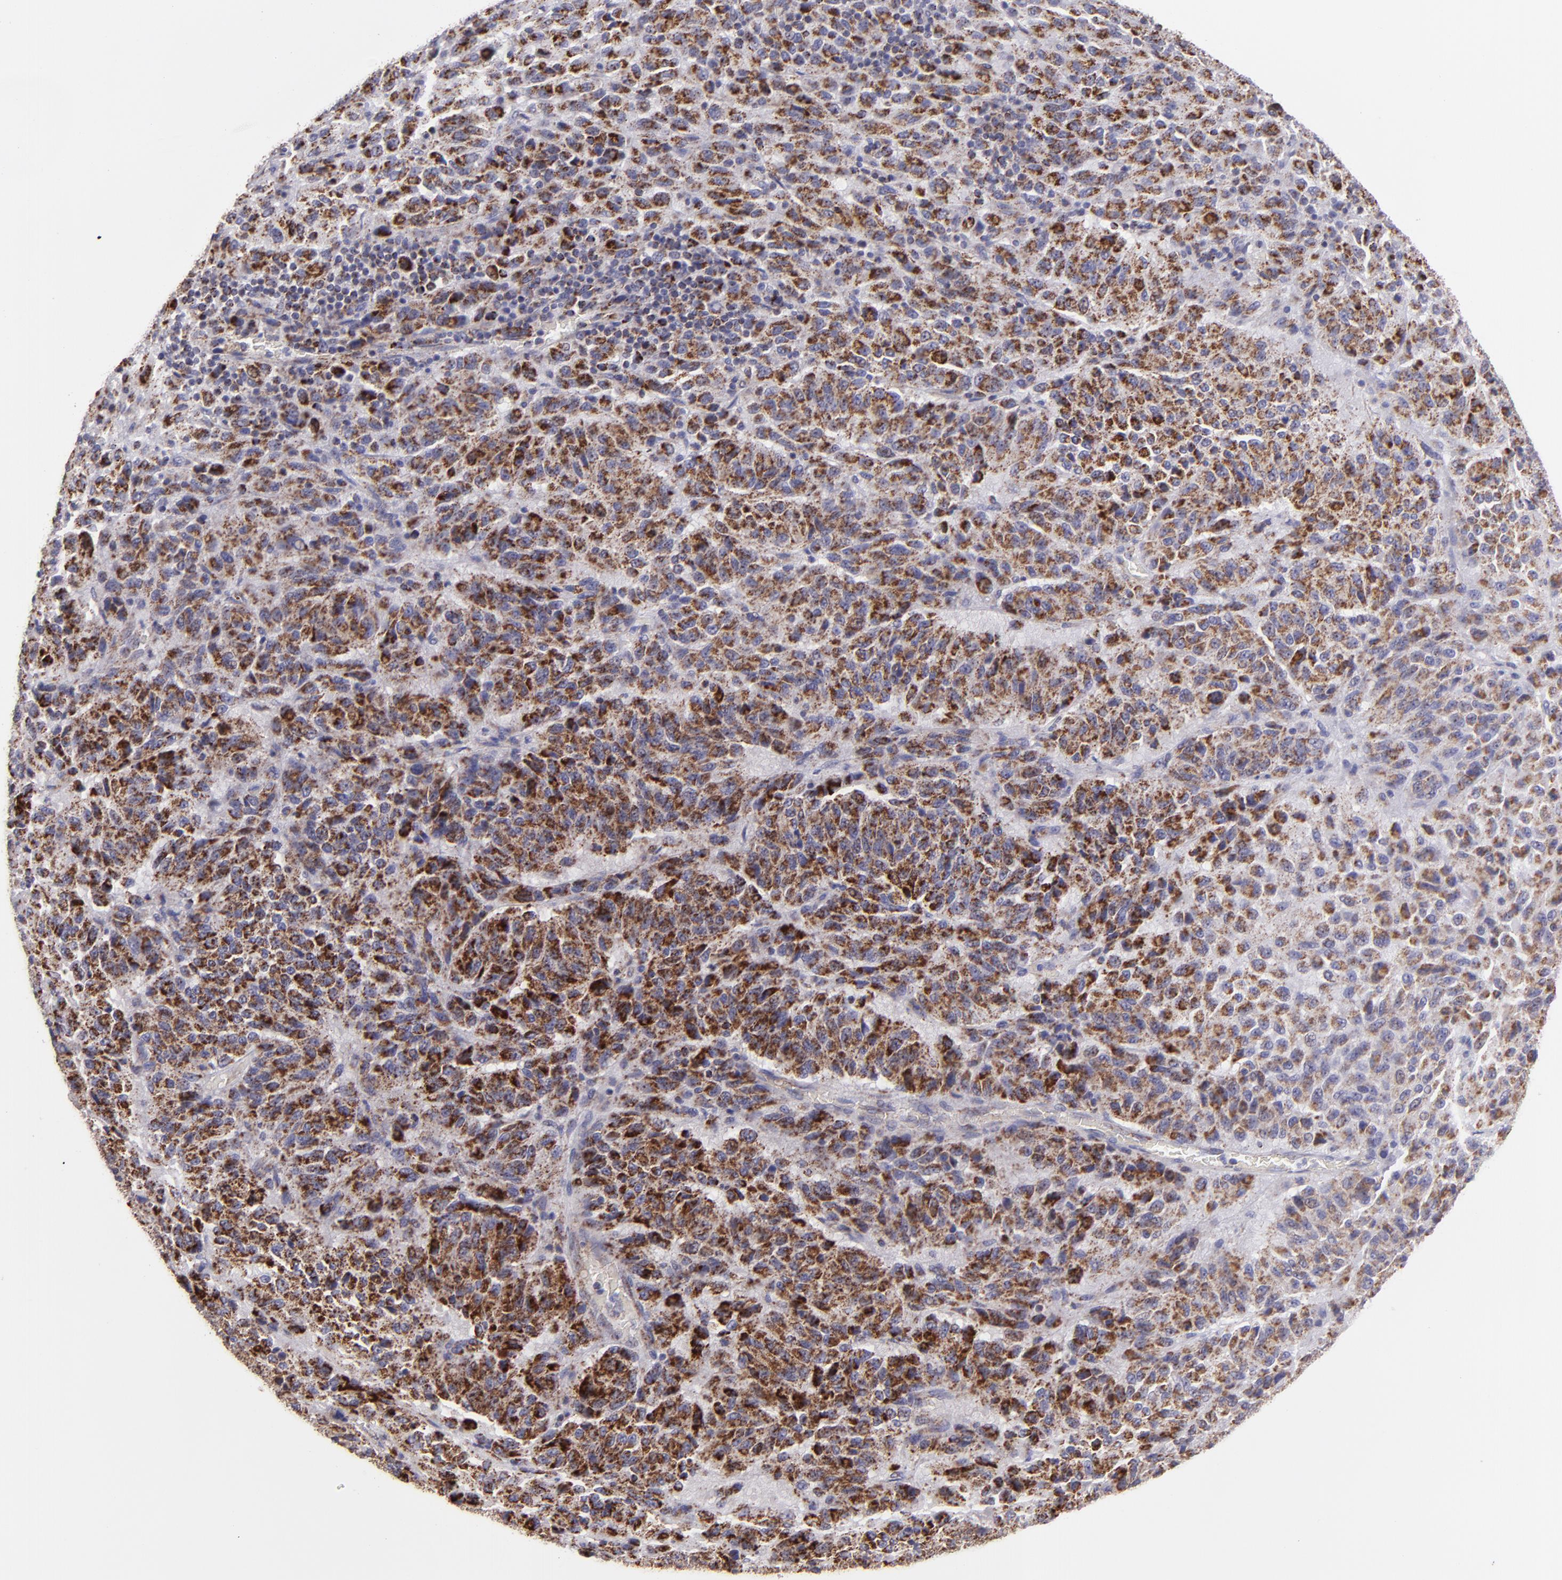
{"staining": {"intensity": "moderate", "quantity": ">75%", "location": "cytoplasmic/membranous"}, "tissue": "melanoma", "cell_type": "Tumor cells", "image_type": "cancer", "snomed": [{"axis": "morphology", "description": "Malignant melanoma, Metastatic site"}, {"axis": "topography", "description": "Lung"}], "caption": "Brown immunohistochemical staining in human melanoma reveals moderate cytoplasmic/membranous expression in about >75% of tumor cells.", "gene": "HSPD1", "patient": {"sex": "male", "age": 64}}